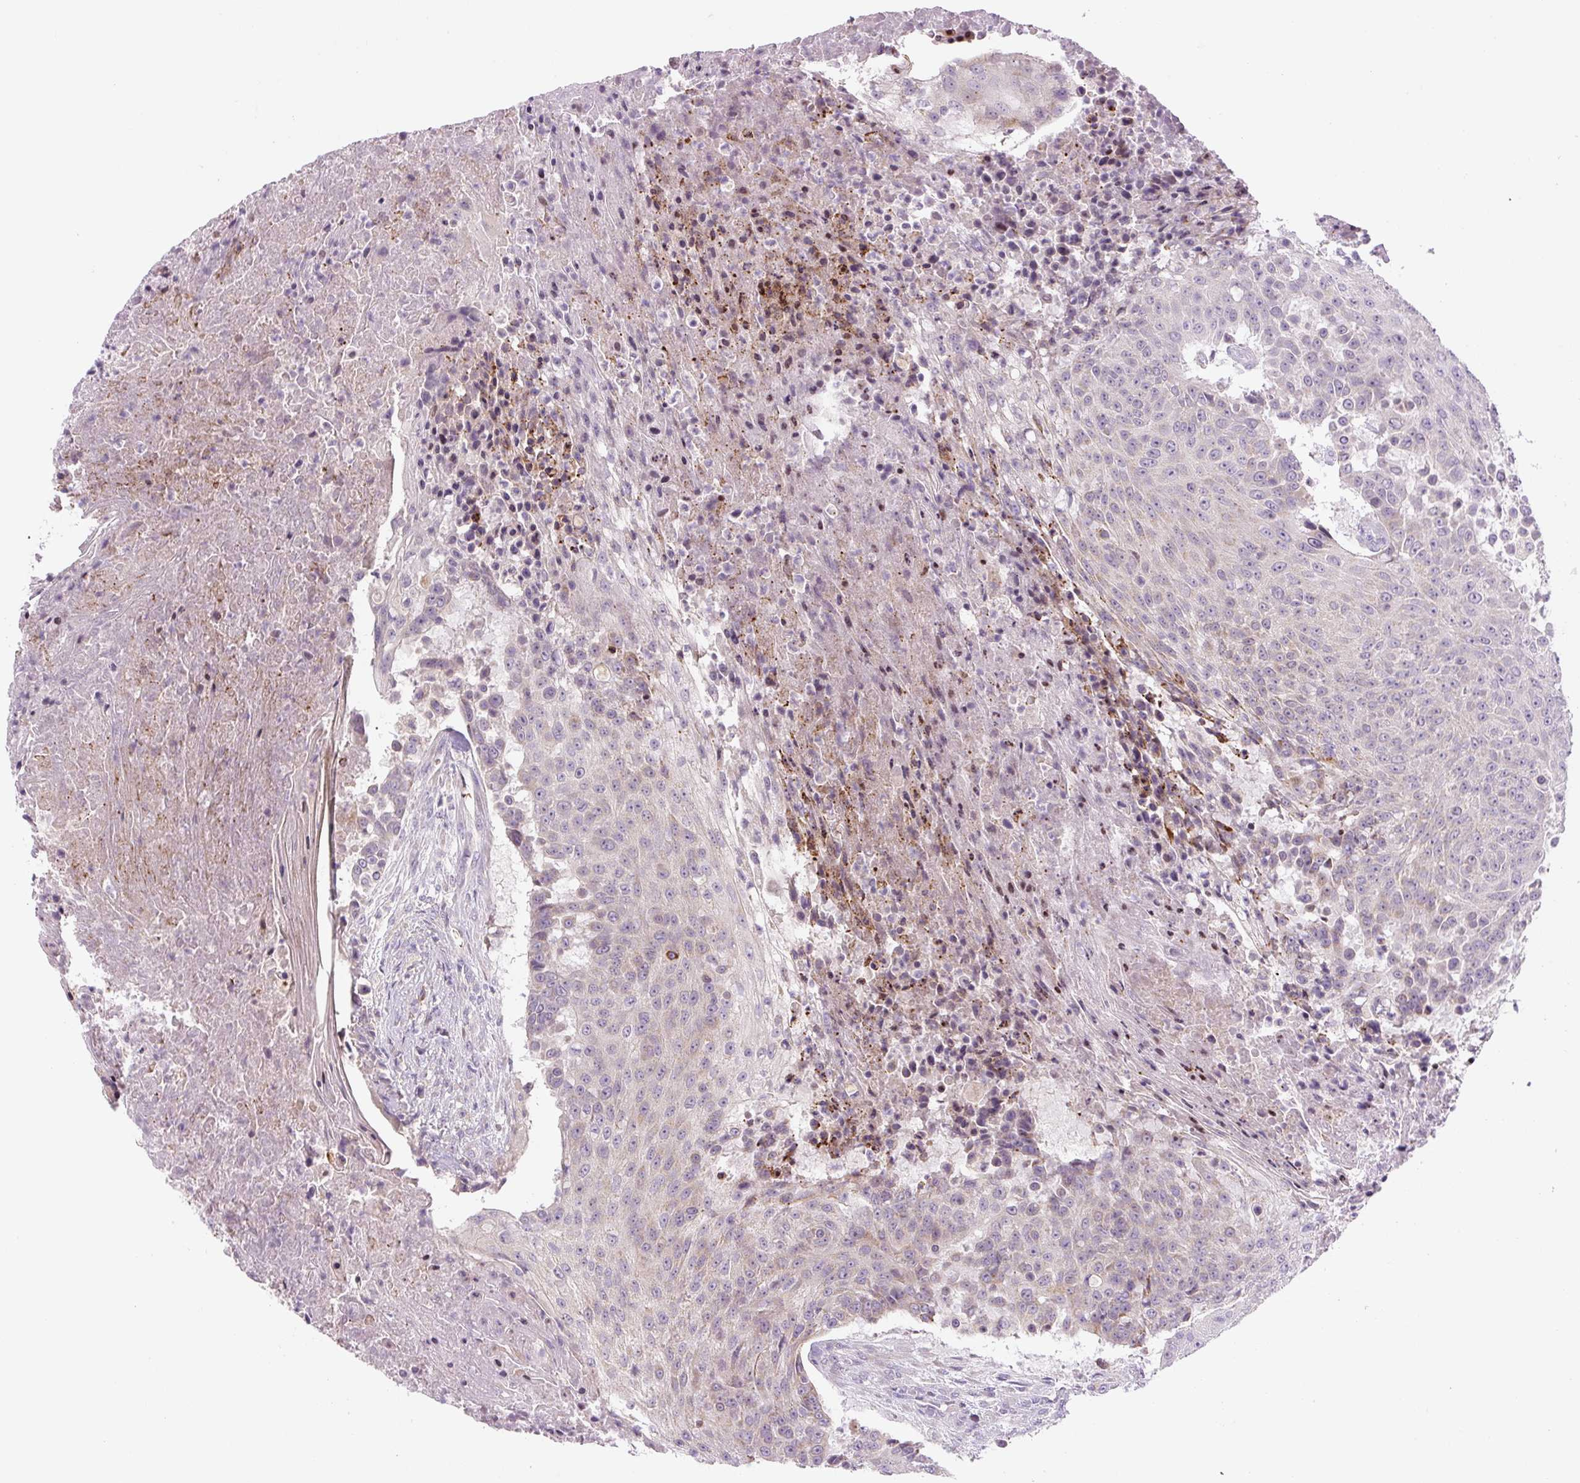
{"staining": {"intensity": "negative", "quantity": "none", "location": "none"}, "tissue": "urothelial cancer", "cell_type": "Tumor cells", "image_type": "cancer", "snomed": [{"axis": "morphology", "description": "Urothelial carcinoma, High grade"}, {"axis": "topography", "description": "Urinary bladder"}], "caption": "The immunohistochemistry (IHC) histopathology image has no significant staining in tumor cells of urothelial cancer tissue.", "gene": "YIF1B", "patient": {"sex": "female", "age": 63}}